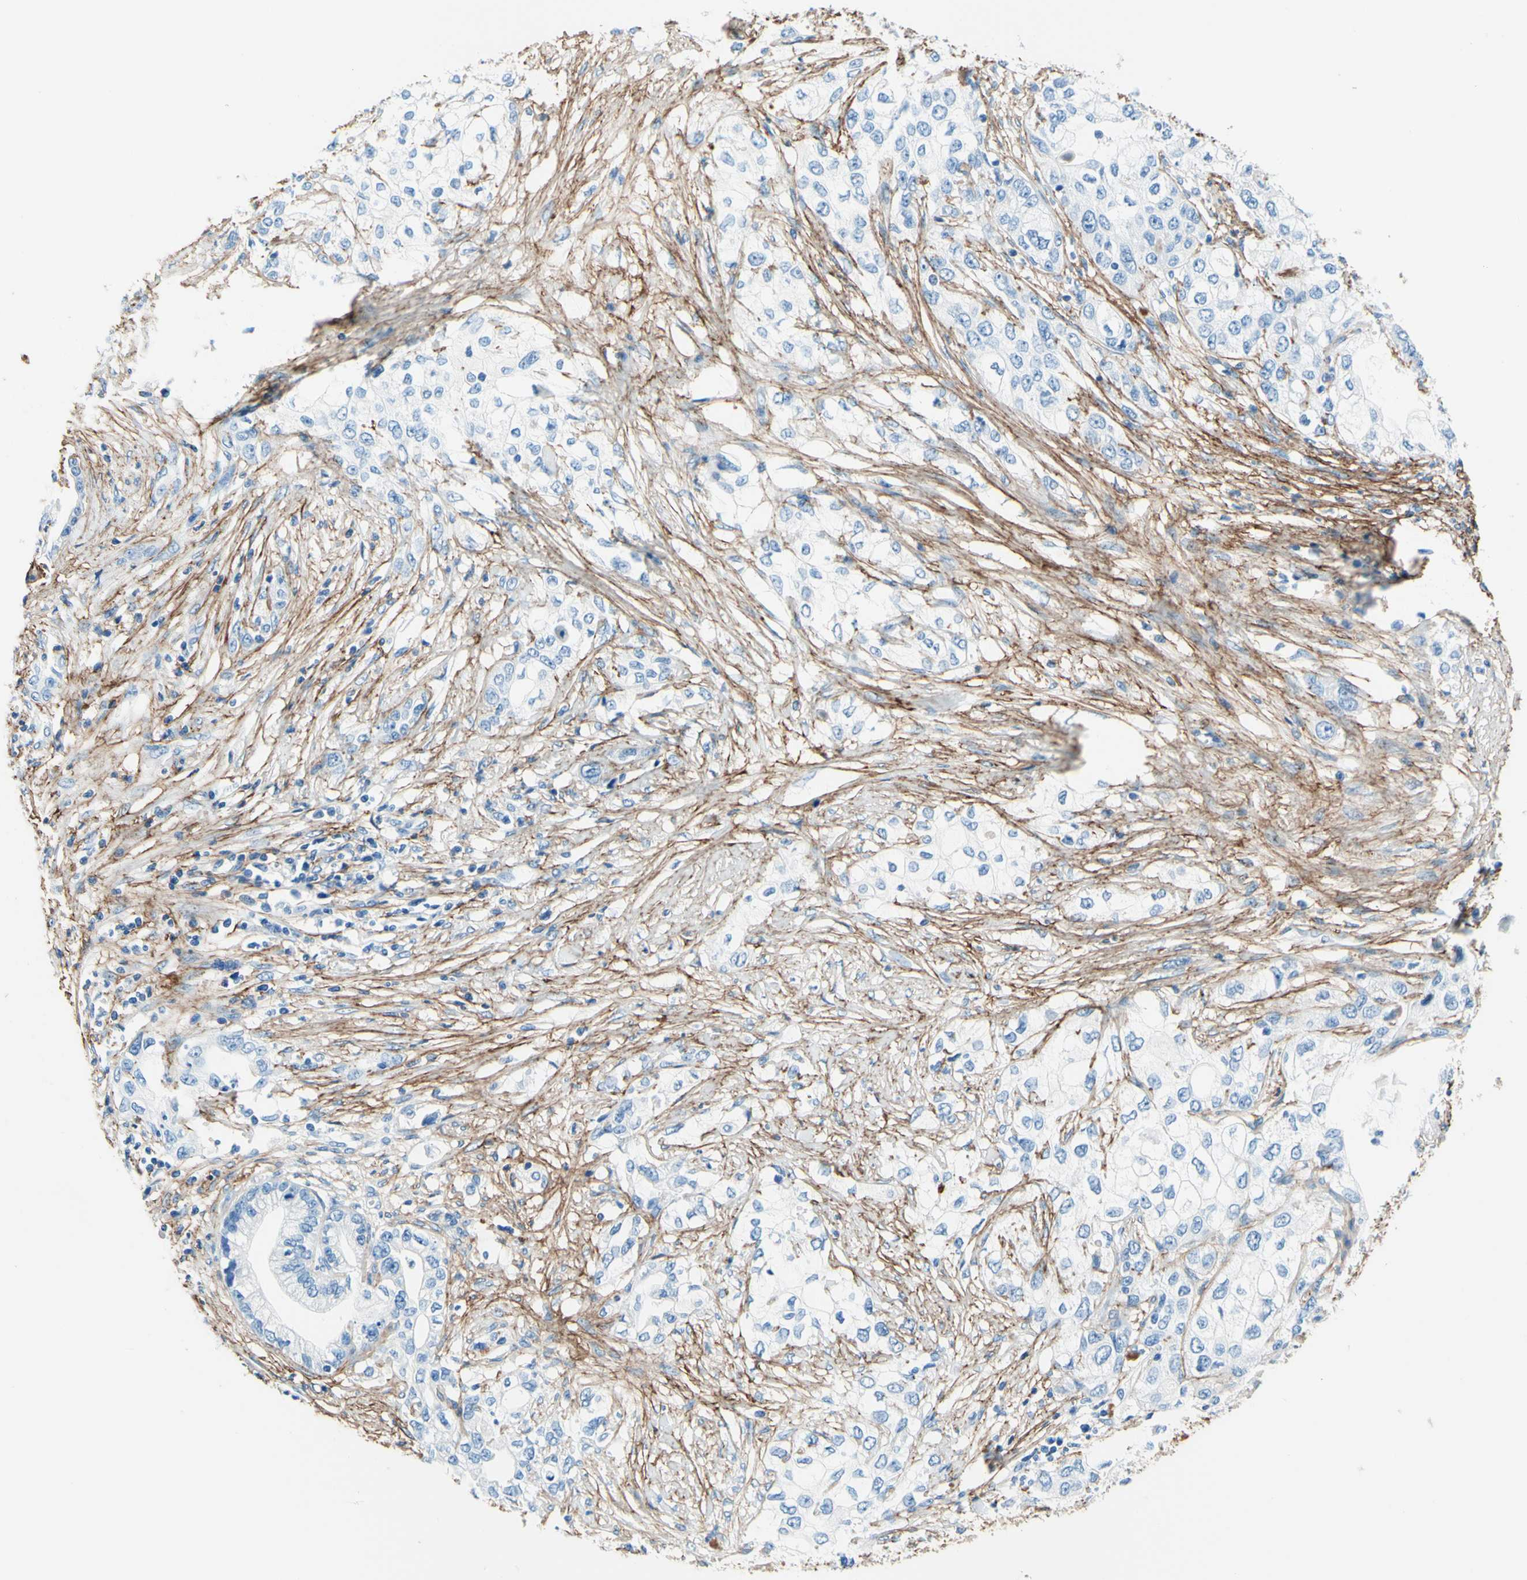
{"staining": {"intensity": "negative", "quantity": "none", "location": "none"}, "tissue": "pancreatic cancer", "cell_type": "Tumor cells", "image_type": "cancer", "snomed": [{"axis": "morphology", "description": "Adenocarcinoma, NOS"}, {"axis": "topography", "description": "Pancreas"}], "caption": "Immunohistochemistry photomicrograph of neoplastic tissue: pancreatic cancer (adenocarcinoma) stained with DAB (3,3'-diaminobenzidine) shows no significant protein staining in tumor cells.", "gene": "MFAP5", "patient": {"sex": "female", "age": 70}}